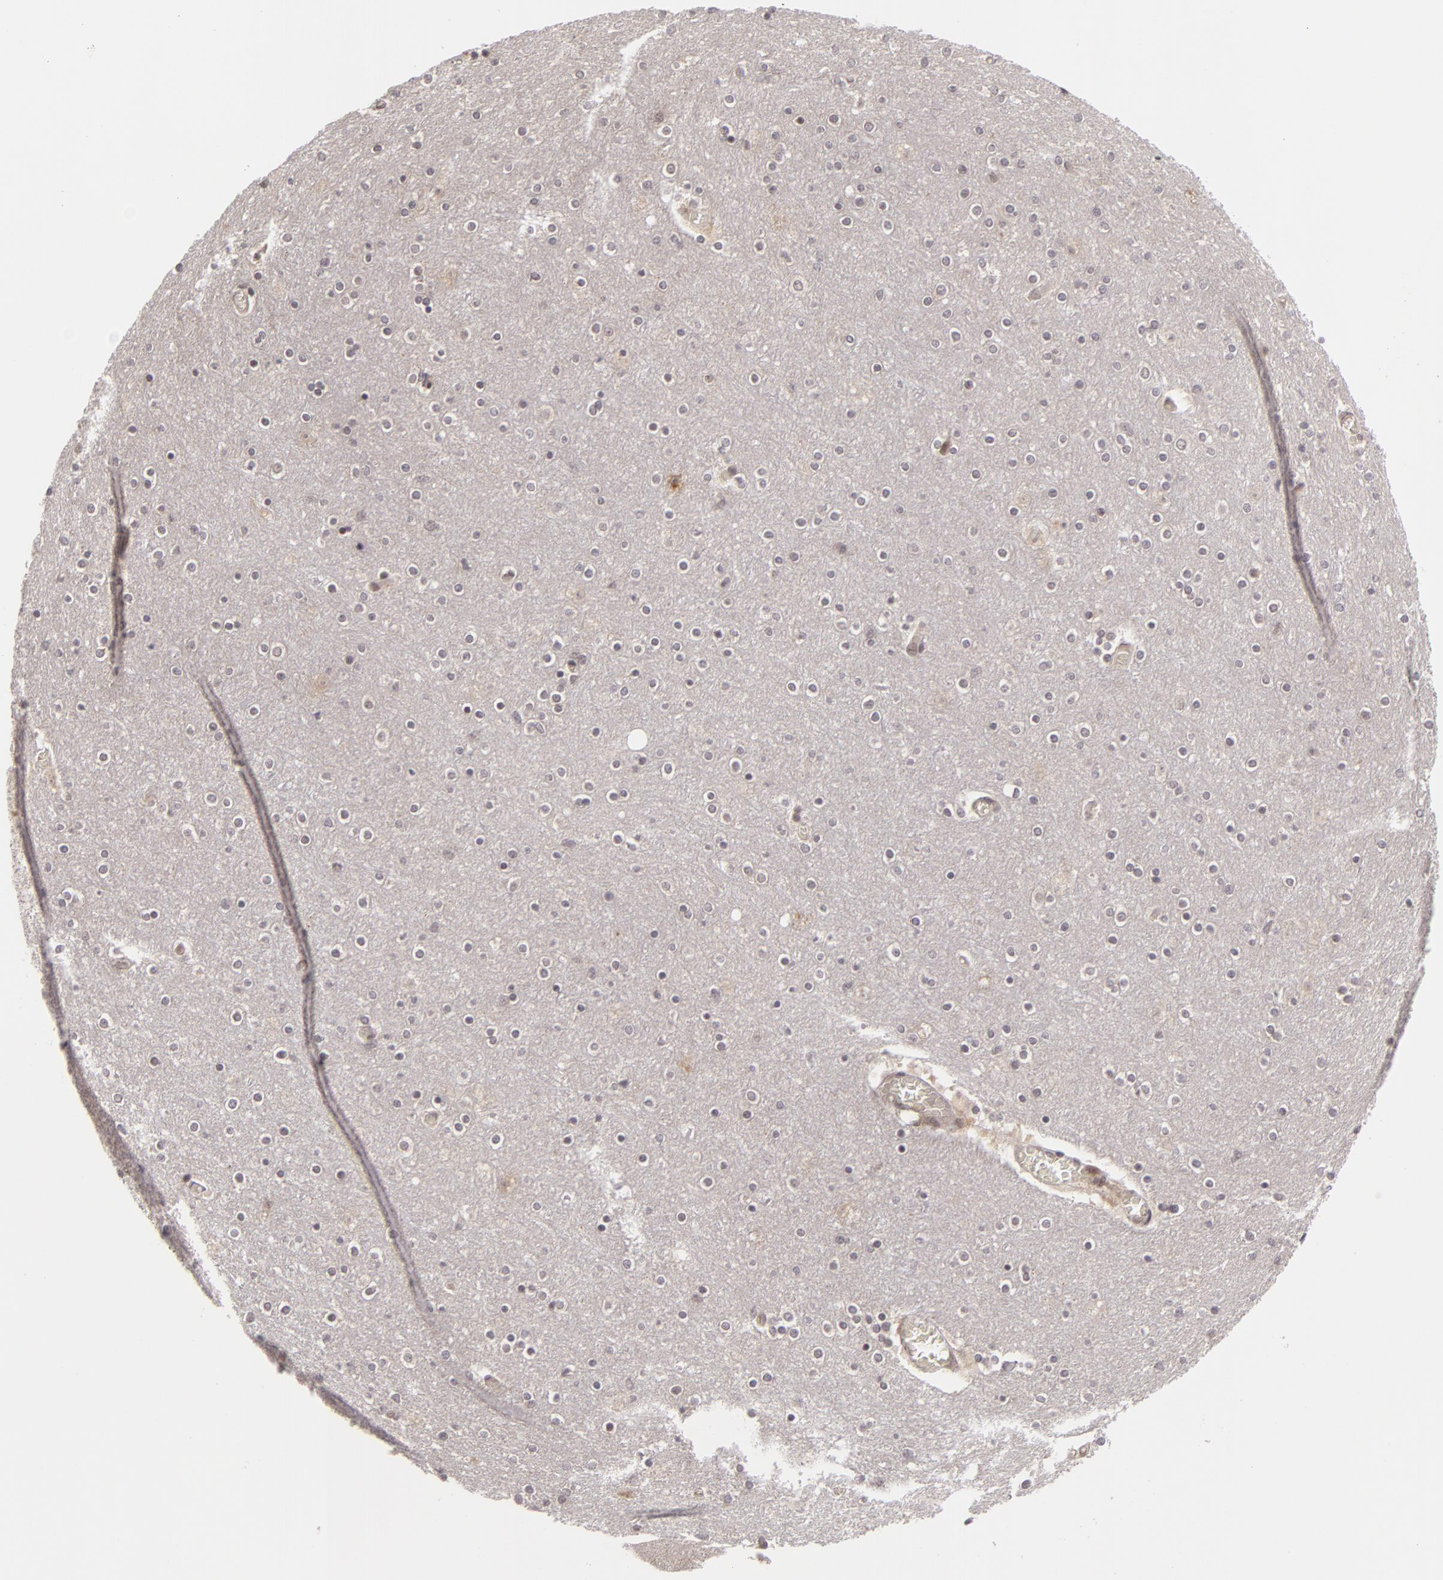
{"staining": {"intensity": "weak", "quantity": ">75%", "location": "nuclear"}, "tissue": "cerebral cortex", "cell_type": "Endothelial cells", "image_type": "normal", "snomed": [{"axis": "morphology", "description": "Normal tissue, NOS"}, {"axis": "topography", "description": "Cerebral cortex"}], "caption": "A brown stain highlights weak nuclear positivity of a protein in endothelial cells of benign human cerebral cortex.", "gene": "ZNF133", "patient": {"sex": "female", "age": 54}}